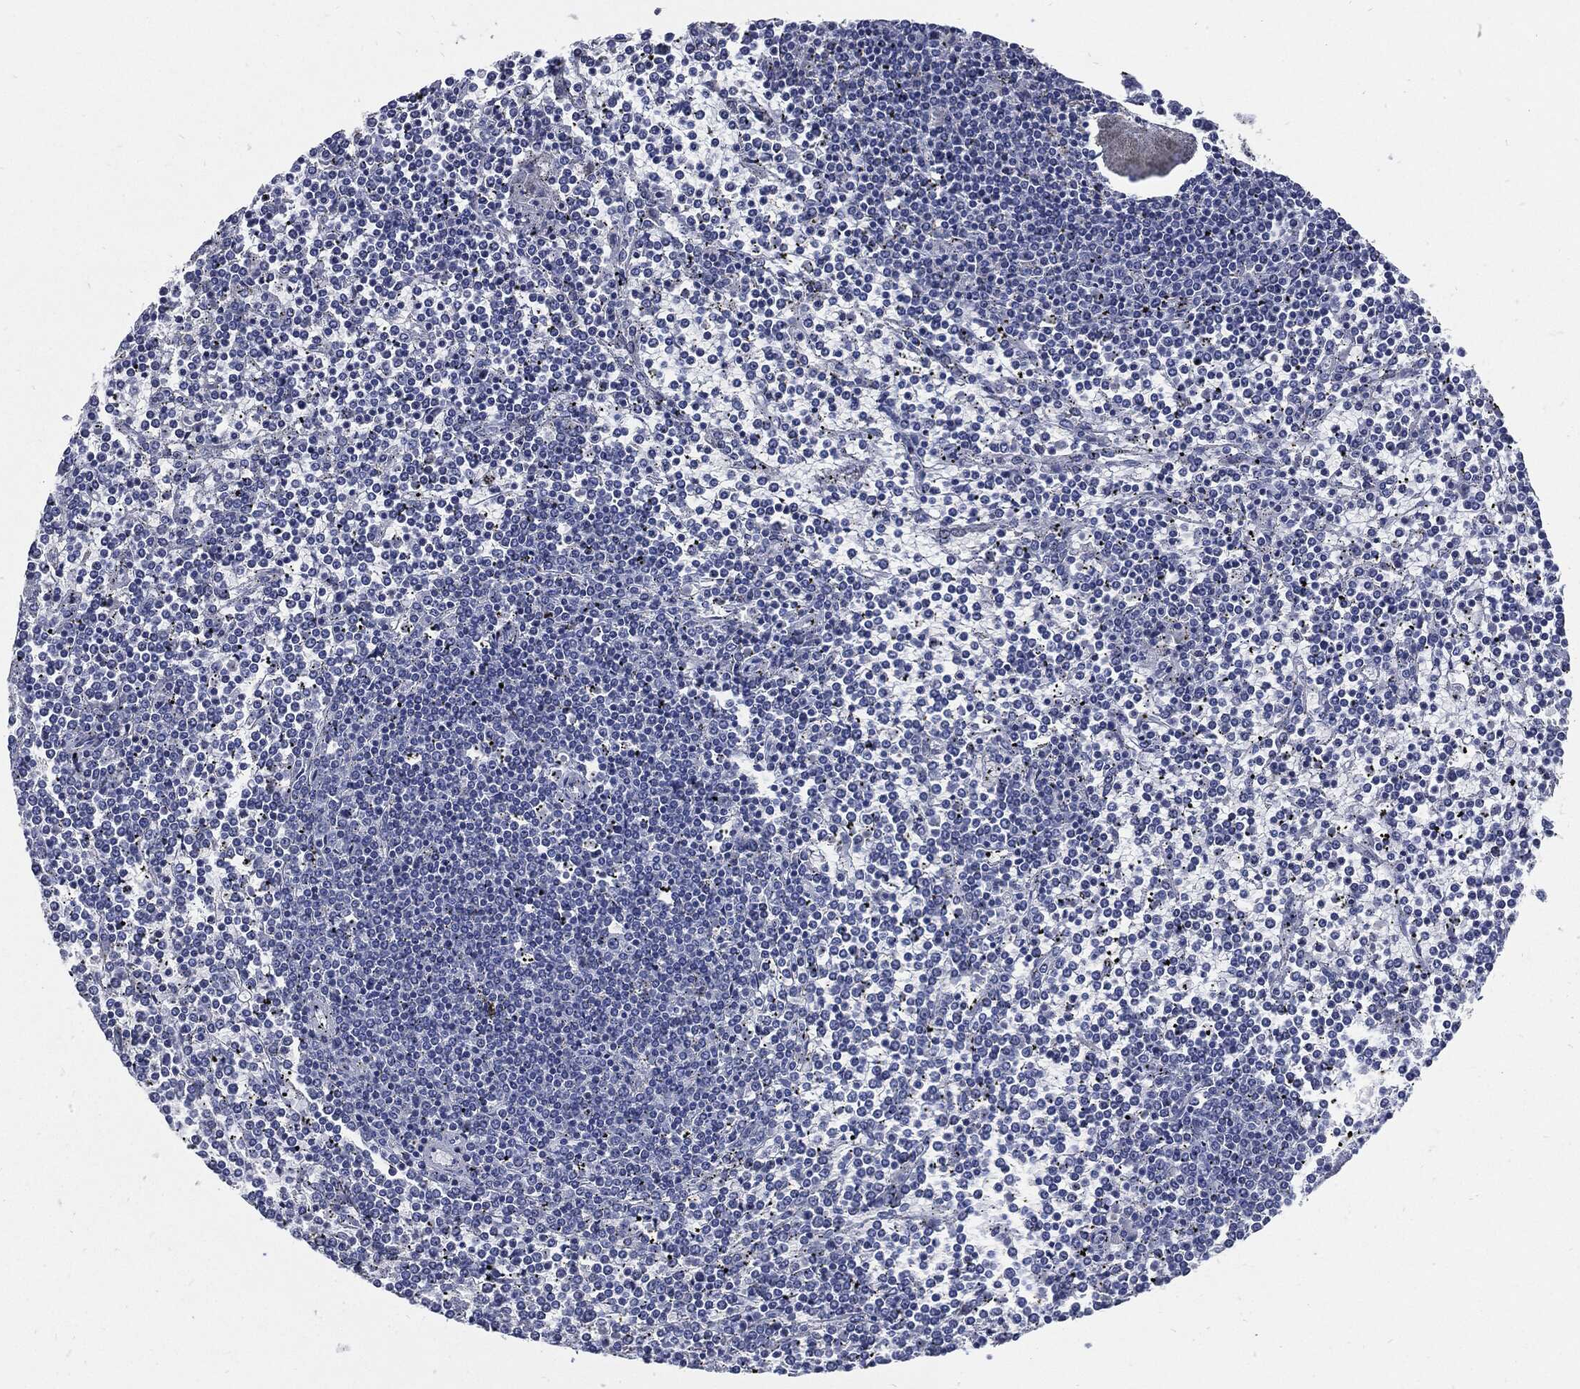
{"staining": {"intensity": "negative", "quantity": "none", "location": "none"}, "tissue": "lymphoma", "cell_type": "Tumor cells", "image_type": "cancer", "snomed": [{"axis": "morphology", "description": "Malignant lymphoma, non-Hodgkin's type, Low grade"}, {"axis": "topography", "description": "Spleen"}], "caption": "IHC of human lymphoma demonstrates no expression in tumor cells.", "gene": "NBN", "patient": {"sex": "female", "age": 19}}